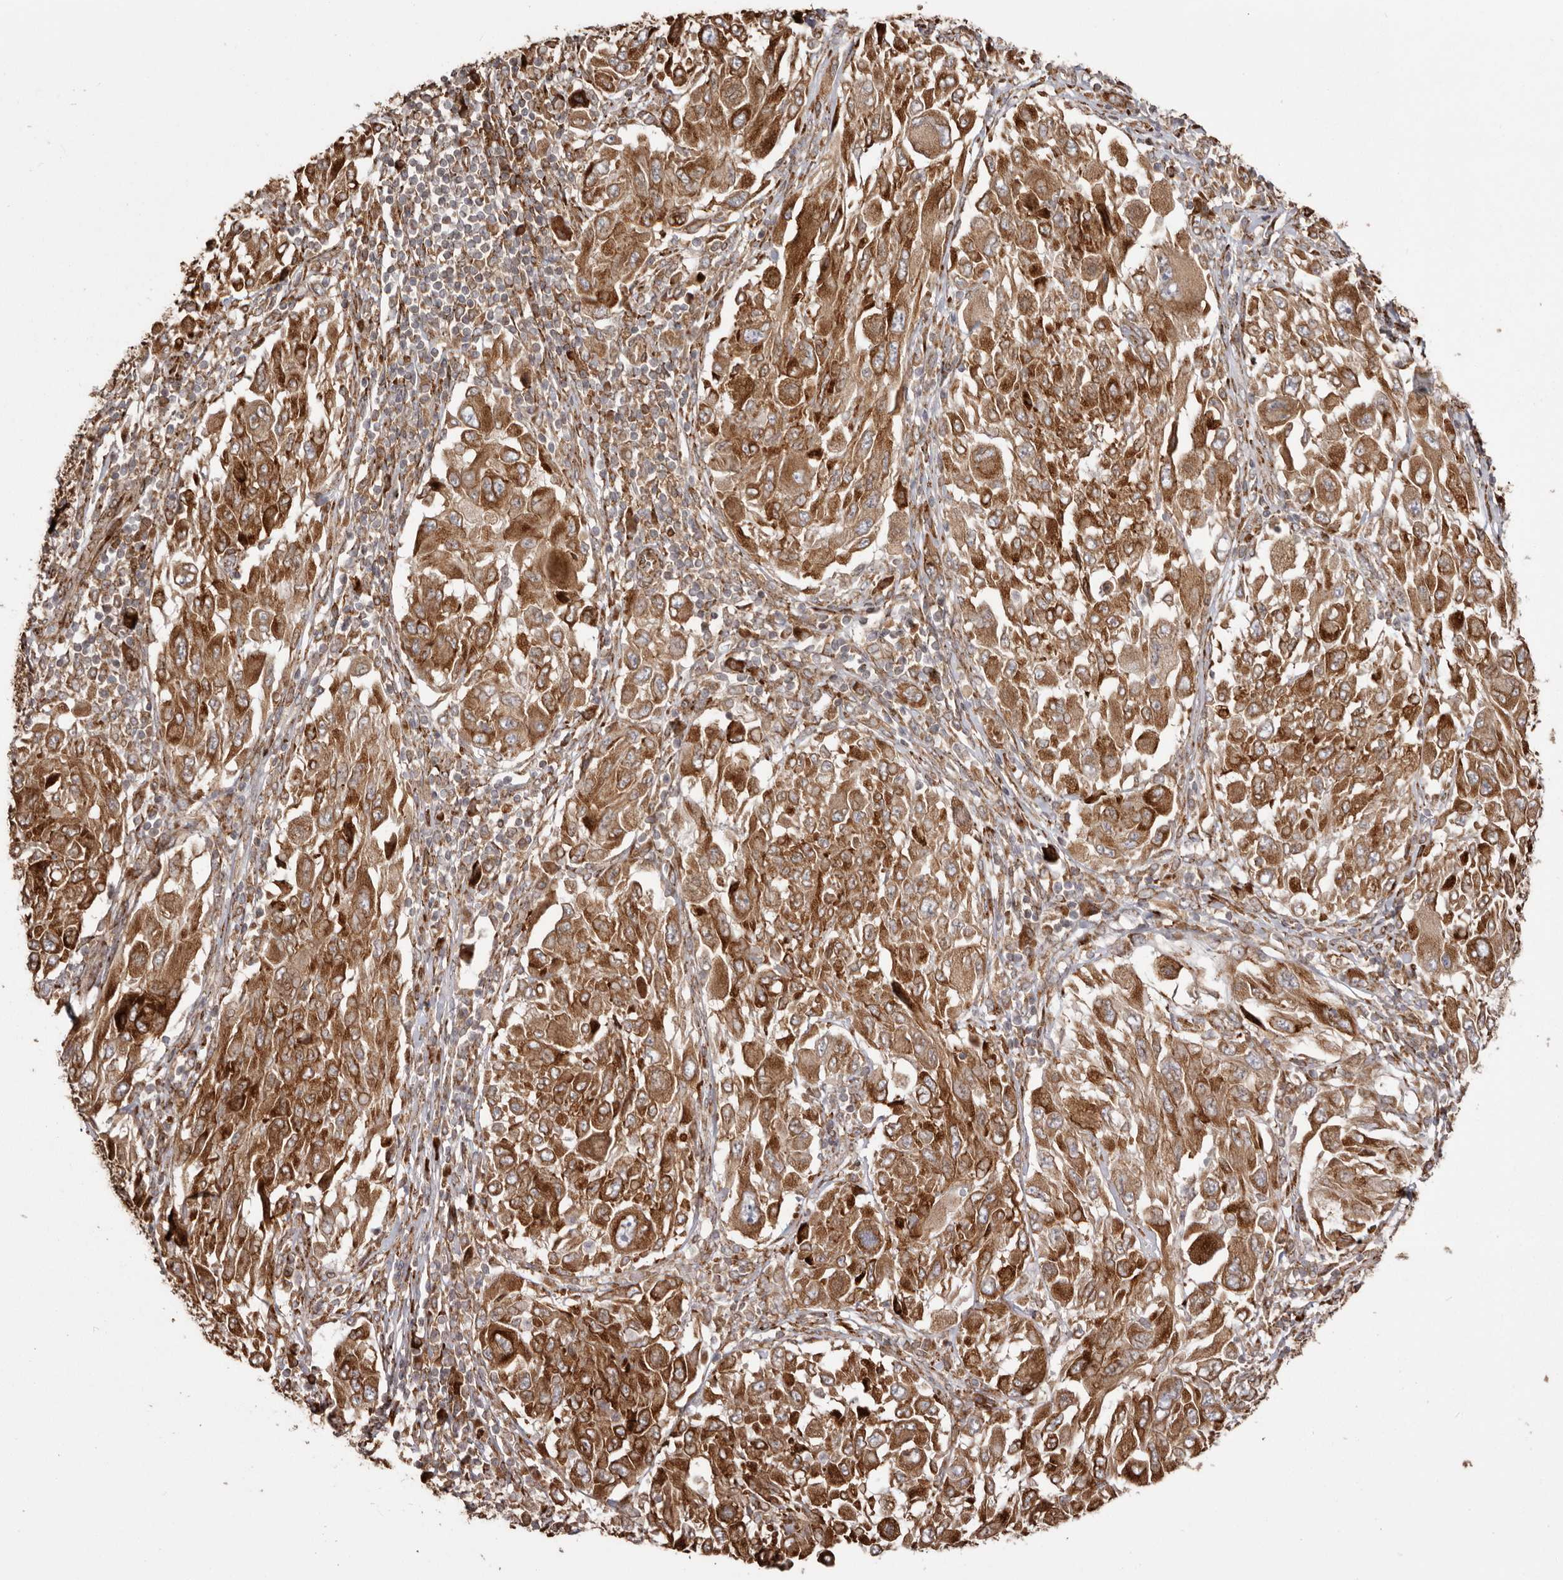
{"staining": {"intensity": "strong", "quantity": ">75%", "location": "cytoplasmic/membranous"}, "tissue": "melanoma", "cell_type": "Tumor cells", "image_type": "cancer", "snomed": [{"axis": "morphology", "description": "Malignant melanoma, NOS"}, {"axis": "topography", "description": "Skin"}], "caption": "DAB (3,3'-diaminobenzidine) immunohistochemical staining of malignant melanoma reveals strong cytoplasmic/membranous protein staining in approximately >75% of tumor cells. (Brightfield microscopy of DAB IHC at high magnification).", "gene": "NUP43", "patient": {"sex": "female", "age": 91}}